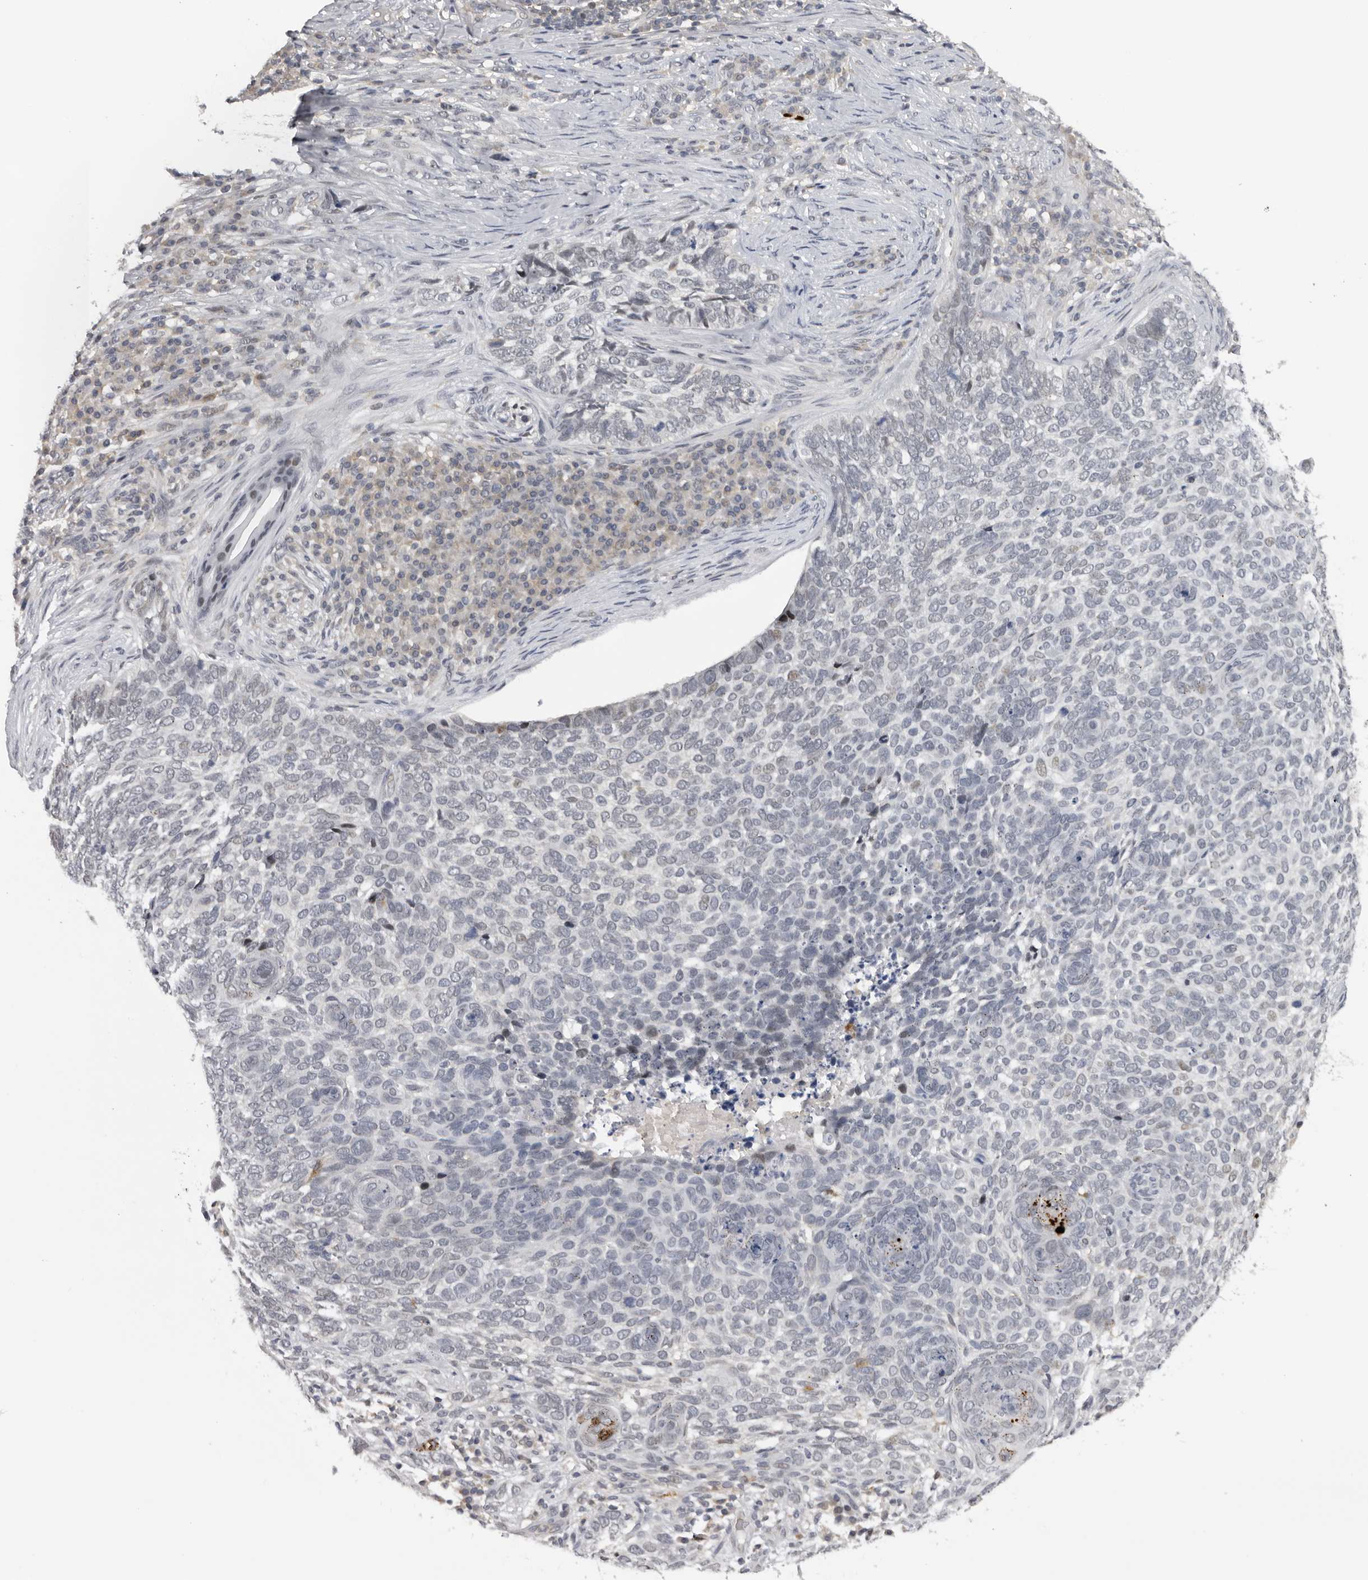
{"staining": {"intensity": "negative", "quantity": "none", "location": "none"}, "tissue": "skin cancer", "cell_type": "Tumor cells", "image_type": "cancer", "snomed": [{"axis": "morphology", "description": "Basal cell carcinoma"}, {"axis": "topography", "description": "Skin"}], "caption": "Tumor cells are negative for protein expression in human basal cell carcinoma (skin).", "gene": "KIF2B", "patient": {"sex": "female", "age": 64}}